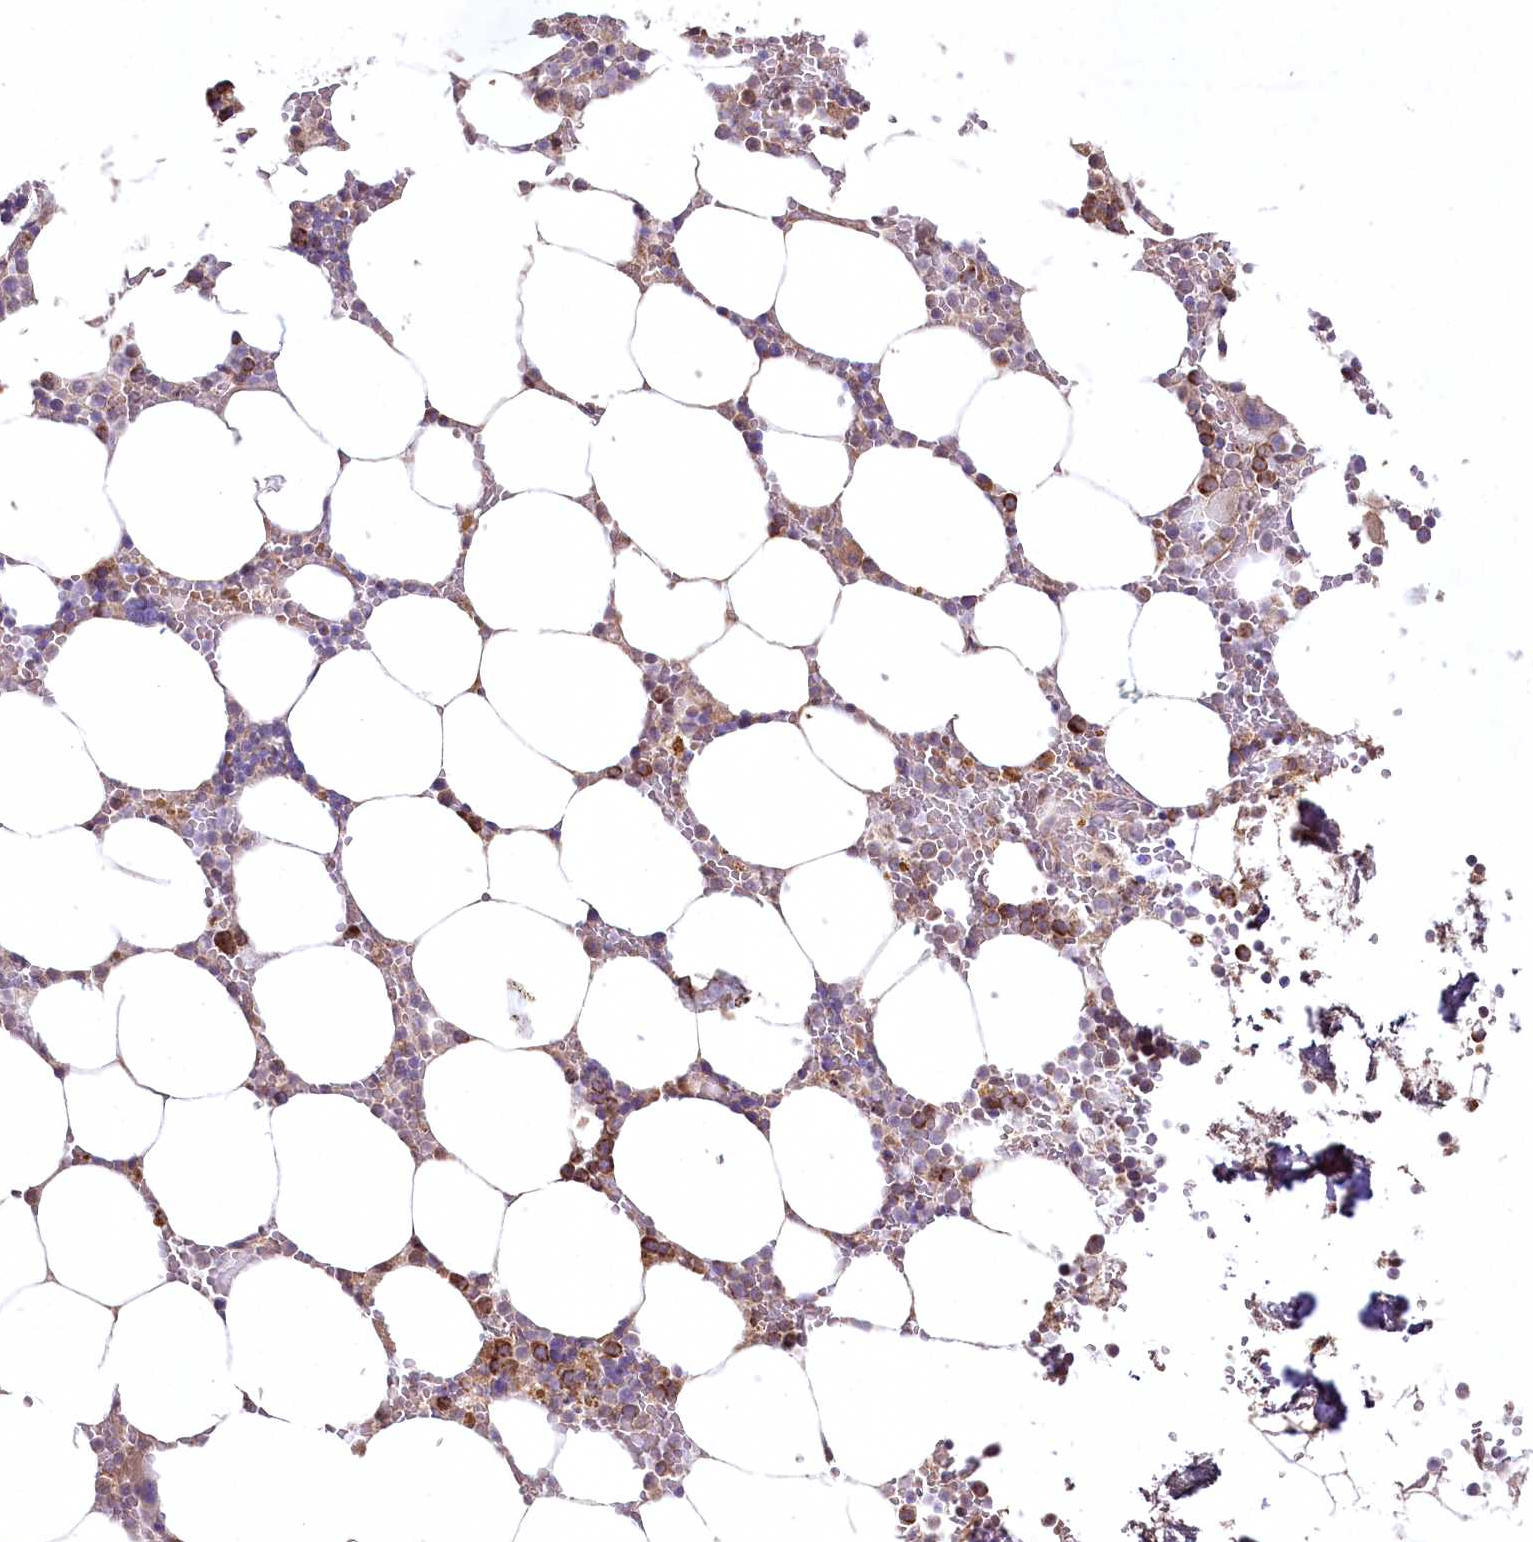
{"staining": {"intensity": "moderate", "quantity": "25%-75%", "location": "cytoplasmic/membranous"}, "tissue": "bone marrow", "cell_type": "Hematopoietic cells", "image_type": "normal", "snomed": [{"axis": "morphology", "description": "Normal tissue, NOS"}, {"axis": "topography", "description": "Bone marrow"}], "caption": "IHC photomicrograph of benign bone marrow stained for a protein (brown), which displays medium levels of moderate cytoplasmic/membranous expression in approximately 25%-75% of hematopoietic cells.", "gene": "MRPL44", "patient": {"sex": "male", "age": 70}}